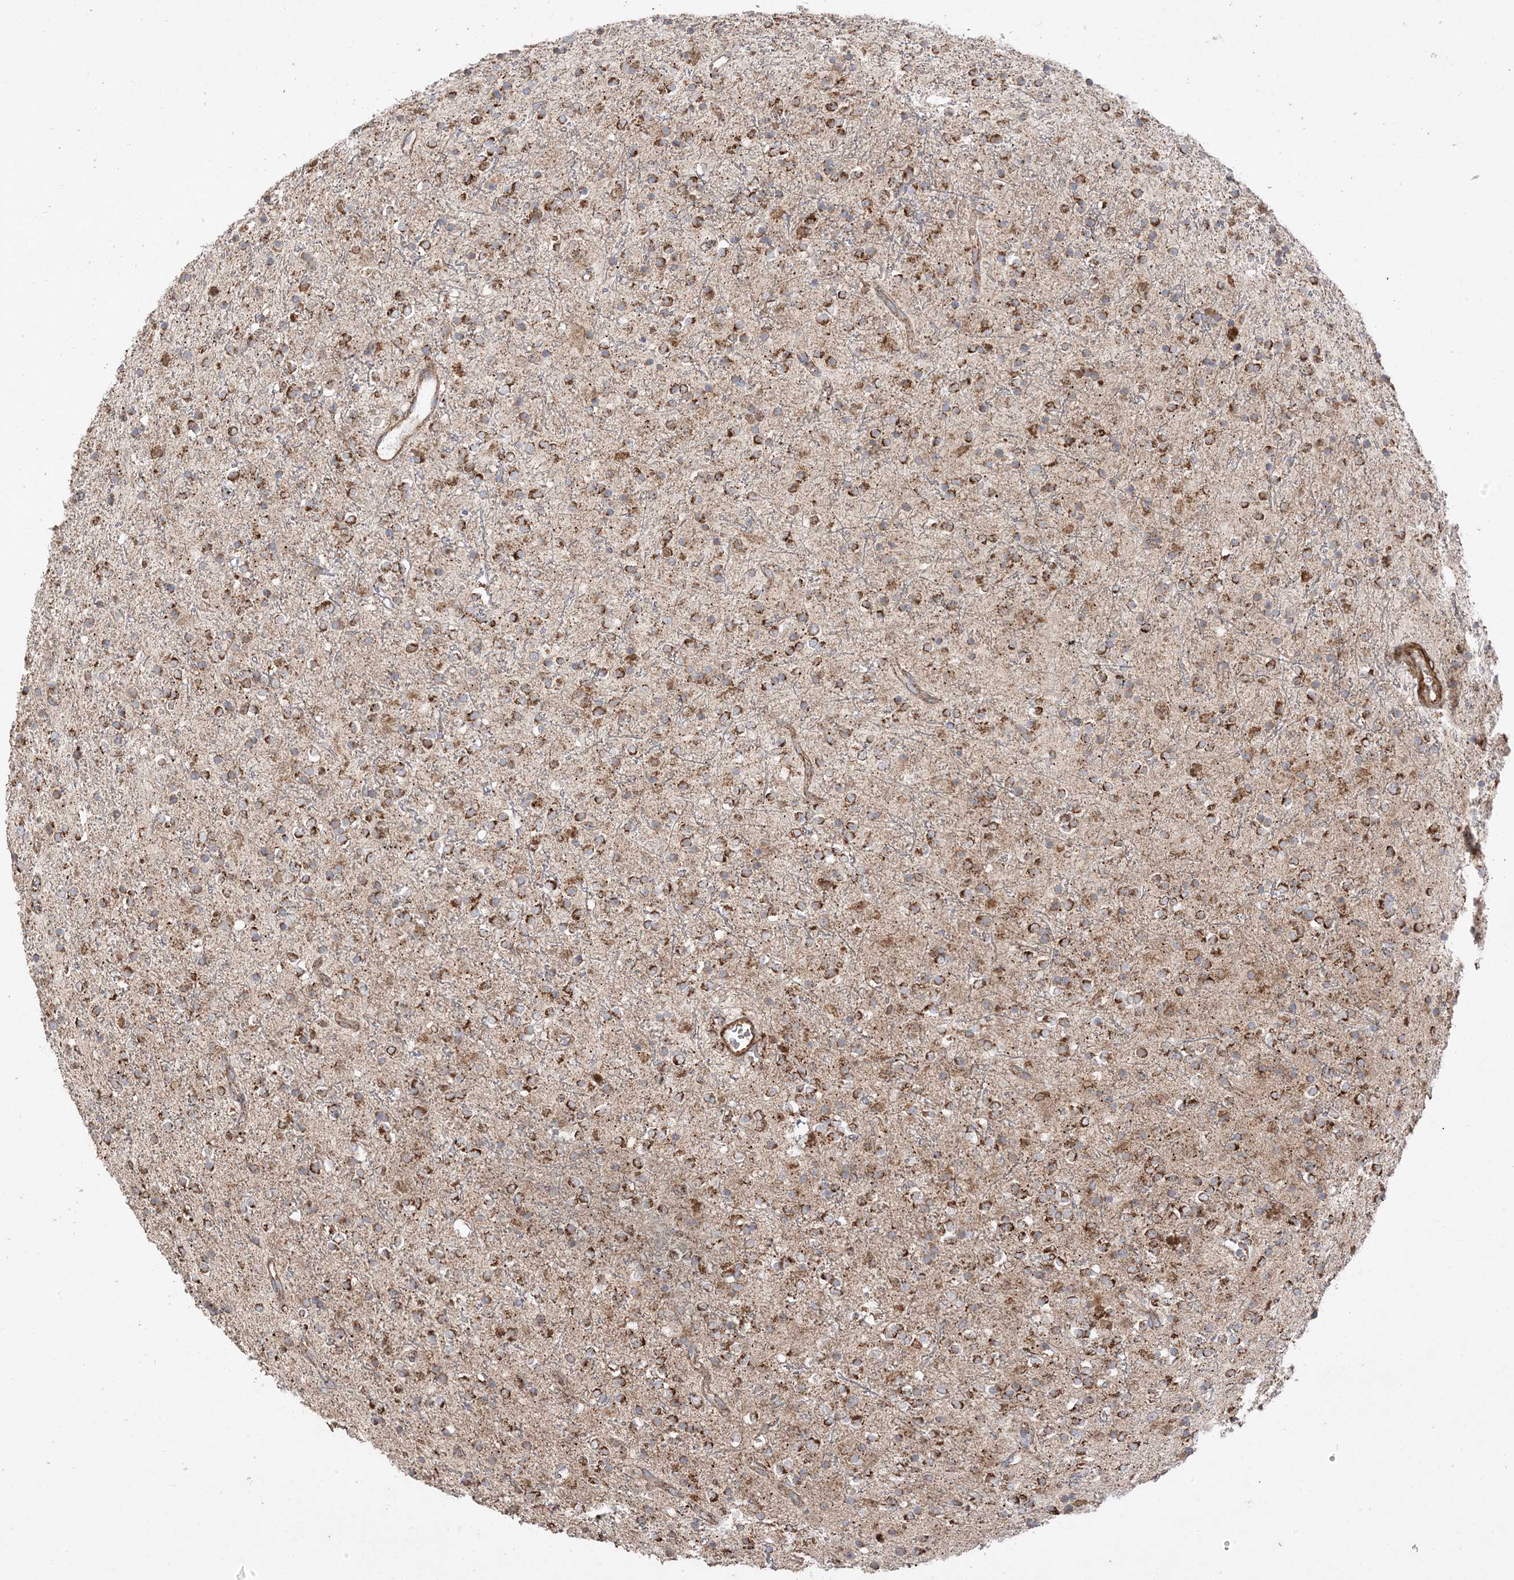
{"staining": {"intensity": "strong", "quantity": ">75%", "location": "cytoplasmic/membranous"}, "tissue": "glioma", "cell_type": "Tumor cells", "image_type": "cancer", "snomed": [{"axis": "morphology", "description": "Glioma, malignant, High grade"}, {"axis": "topography", "description": "Brain"}], "caption": "Tumor cells demonstrate strong cytoplasmic/membranous expression in approximately >75% of cells in glioma.", "gene": "AARS2", "patient": {"sex": "male", "age": 34}}